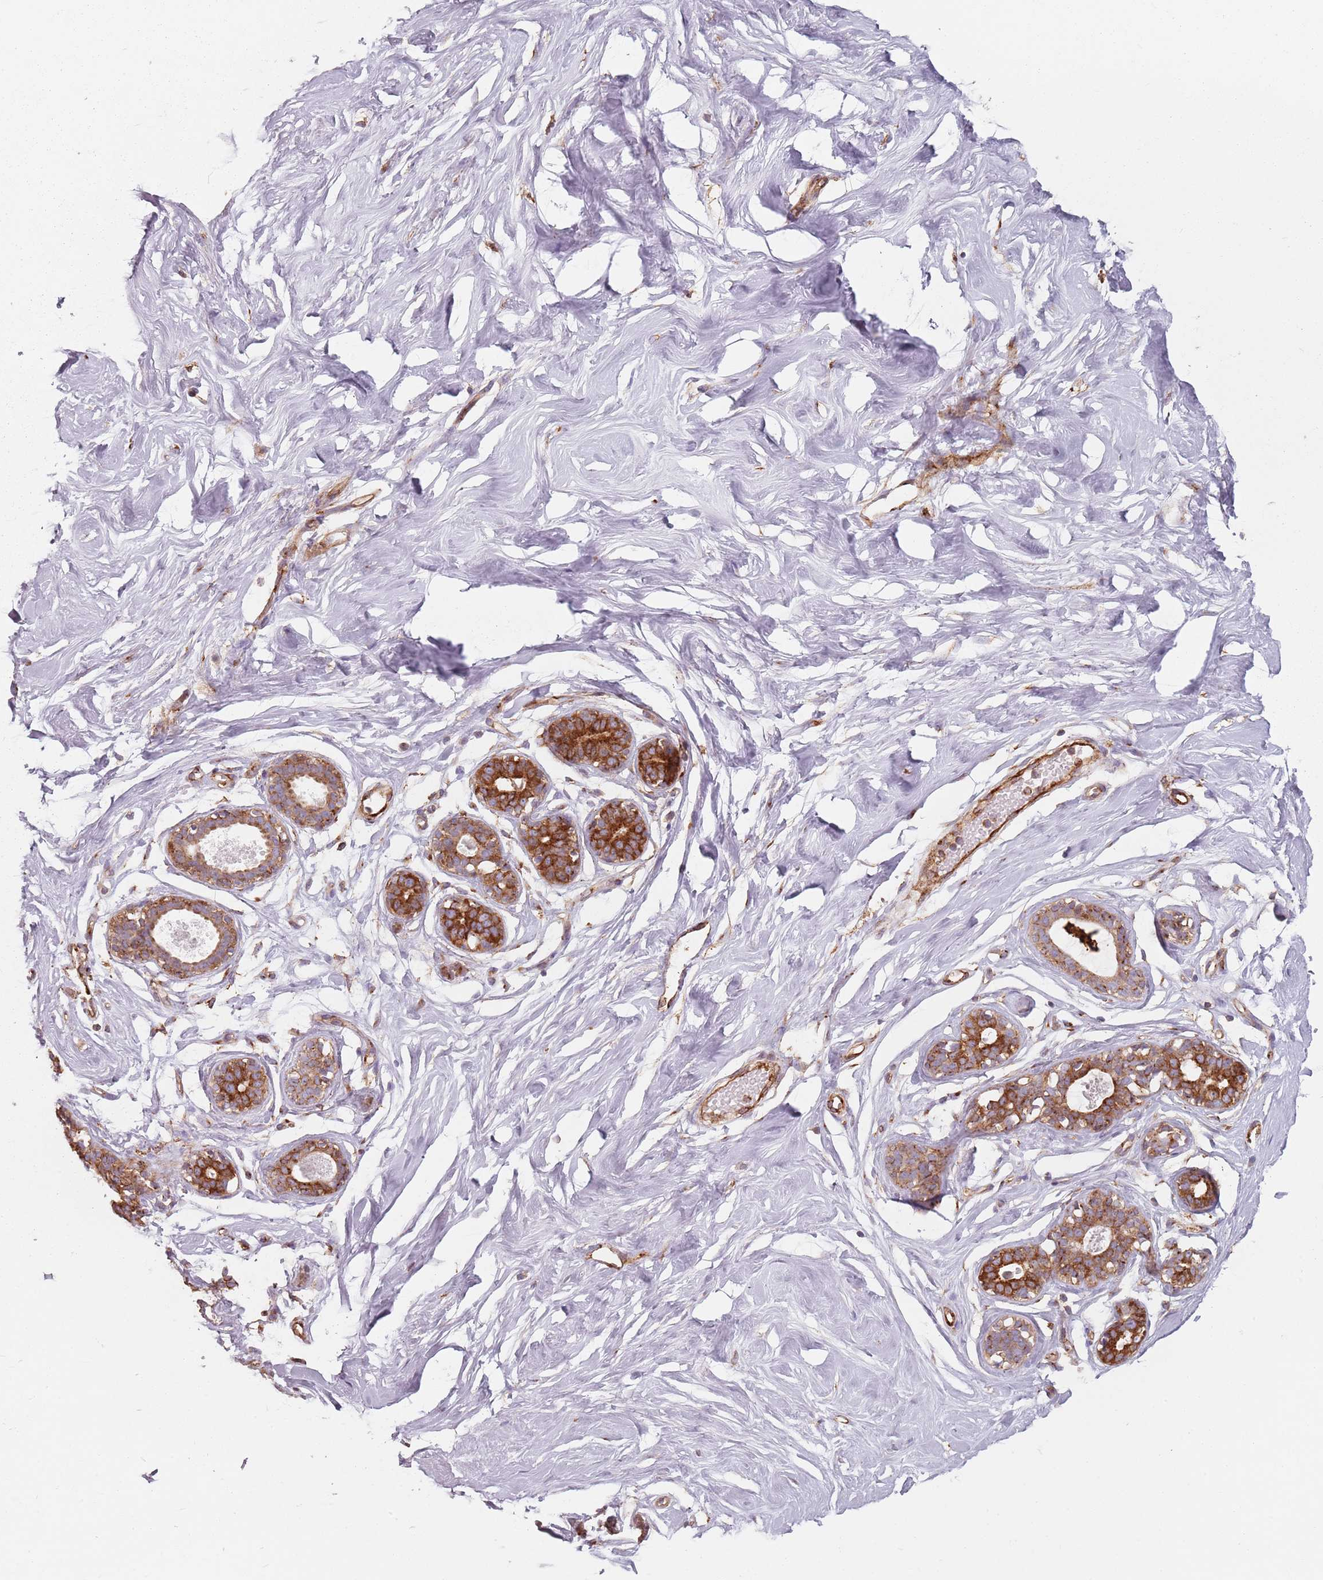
{"staining": {"intensity": "weak", "quantity": ">75%", "location": "cytoplasmic/membranous"}, "tissue": "breast", "cell_type": "Adipocytes", "image_type": "normal", "snomed": [{"axis": "morphology", "description": "Normal tissue, NOS"}, {"axis": "morphology", "description": "Adenoma, NOS"}, {"axis": "topography", "description": "Breast"}], "caption": "Immunohistochemical staining of benign human breast displays weak cytoplasmic/membranous protein positivity in about >75% of adipocytes. (DAB IHC, brown staining for protein, blue staining for nuclei).", "gene": "TPD52L2", "patient": {"sex": "female", "age": 23}}